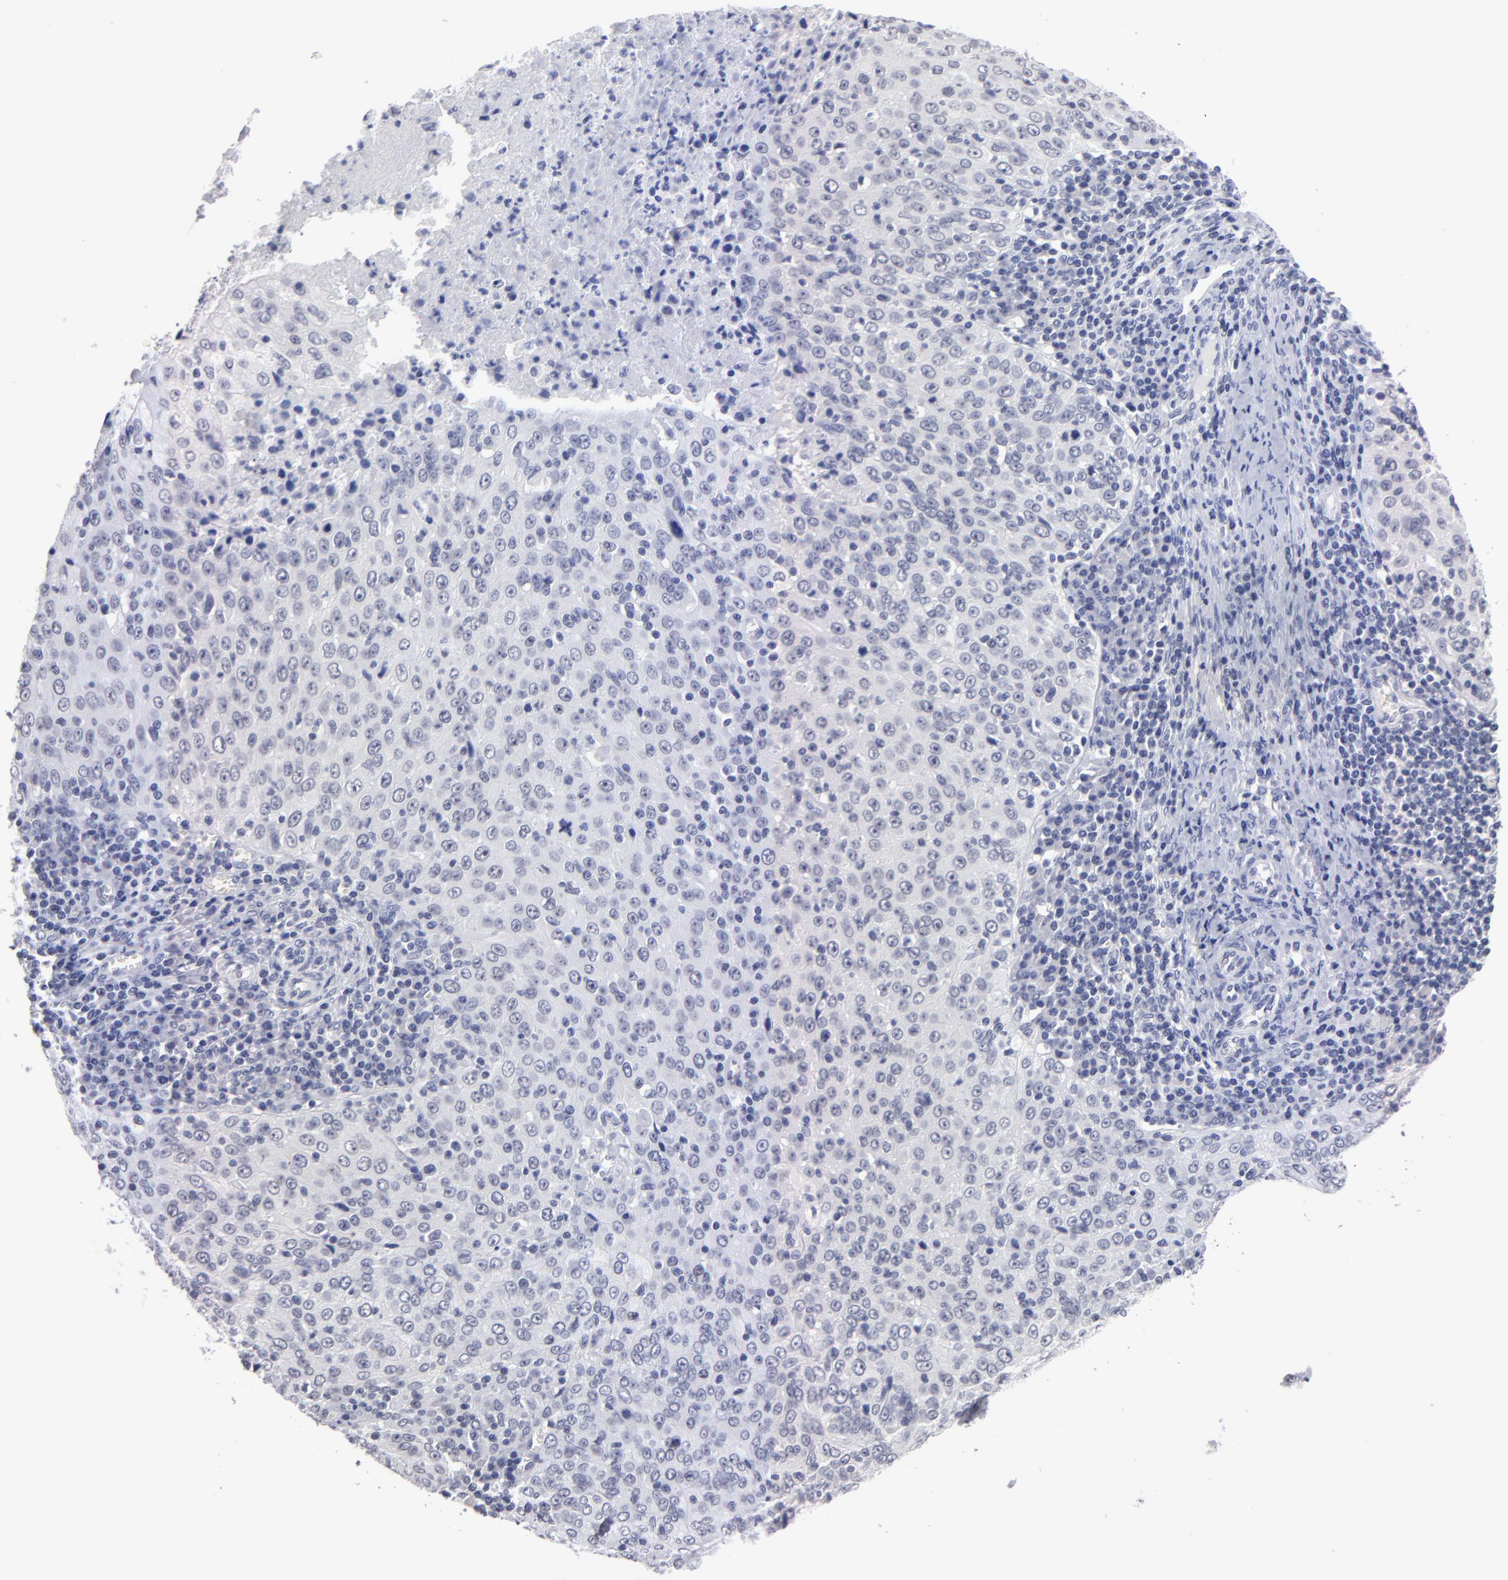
{"staining": {"intensity": "negative", "quantity": "none", "location": "none"}, "tissue": "cervical cancer", "cell_type": "Tumor cells", "image_type": "cancer", "snomed": [{"axis": "morphology", "description": "Squamous cell carcinoma, NOS"}, {"axis": "topography", "description": "Cervix"}], "caption": "High power microscopy image of an immunohistochemistry (IHC) histopathology image of cervical squamous cell carcinoma, revealing no significant expression in tumor cells.", "gene": "TEX11", "patient": {"sex": "female", "age": 27}}